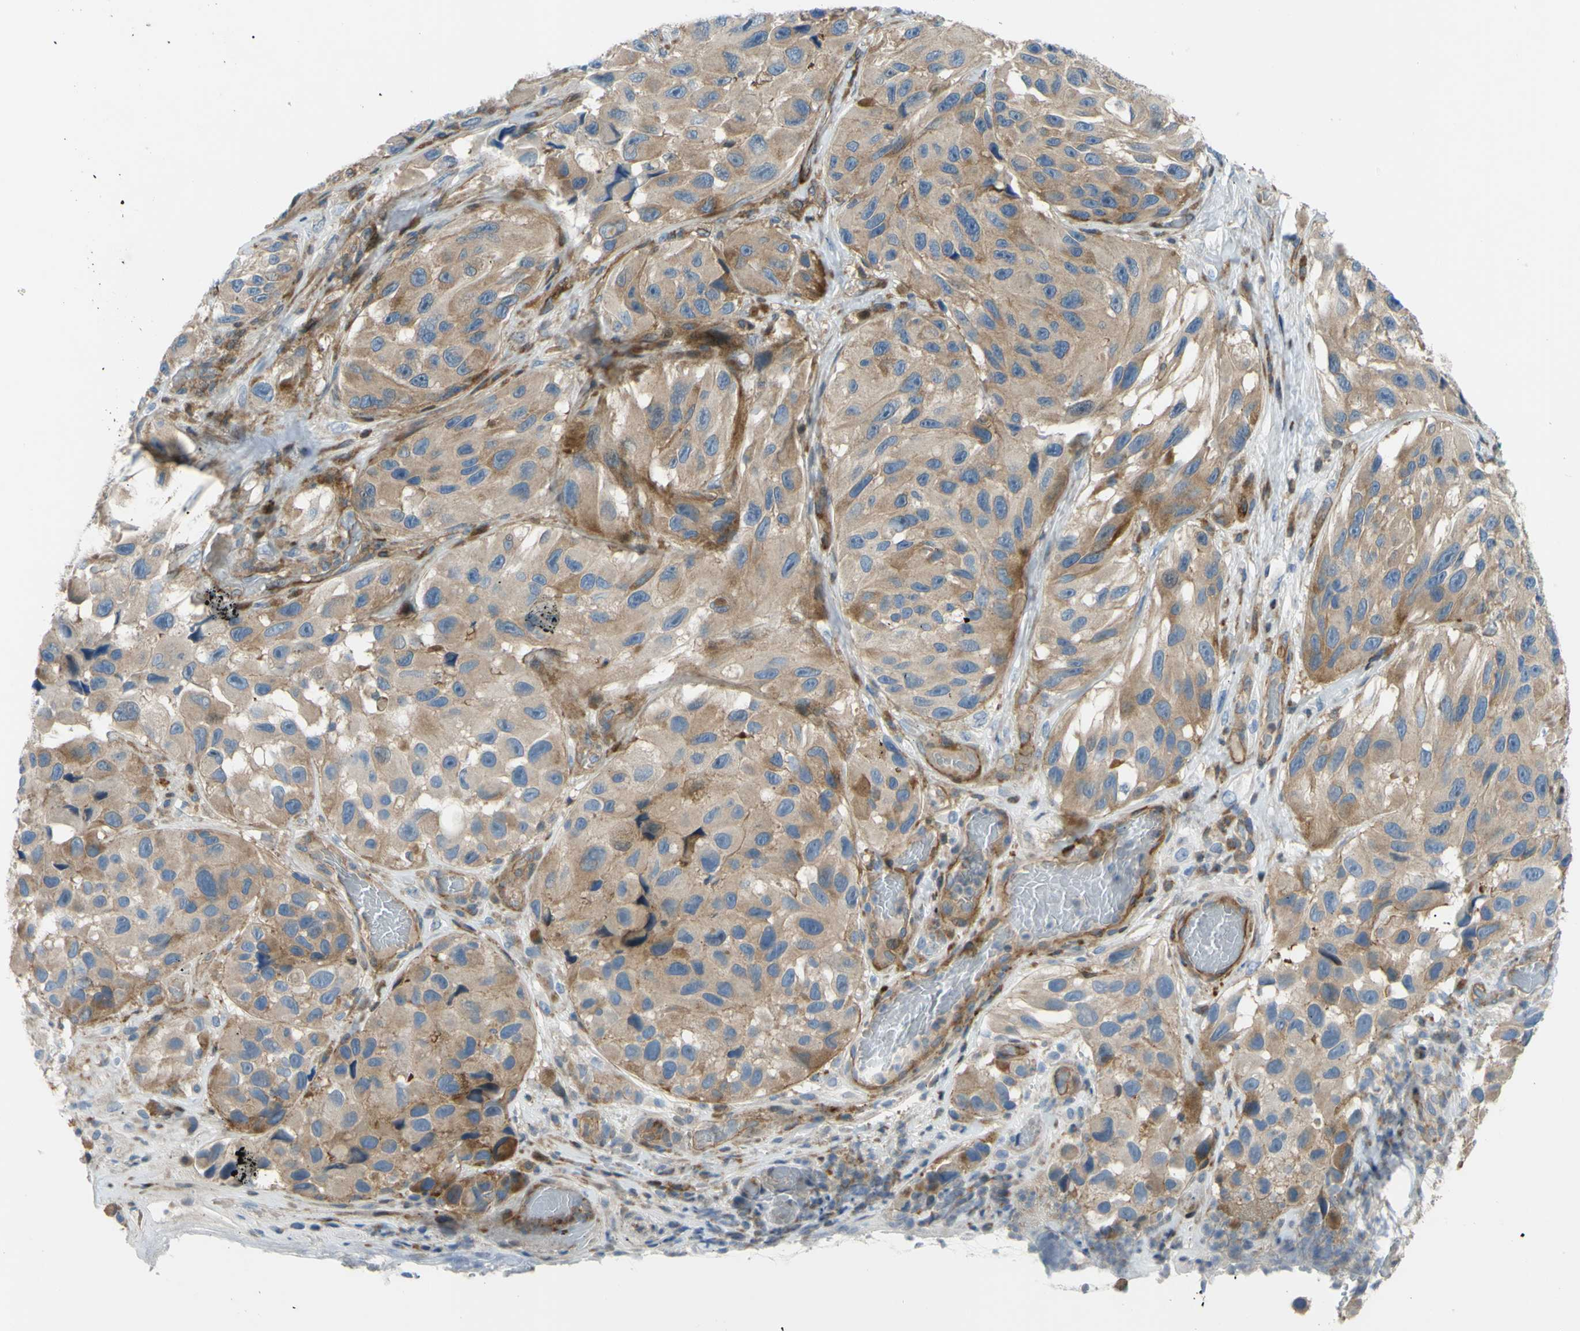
{"staining": {"intensity": "moderate", "quantity": "25%-75%", "location": "cytoplasmic/membranous"}, "tissue": "melanoma", "cell_type": "Tumor cells", "image_type": "cancer", "snomed": [{"axis": "morphology", "description": "Malignant melanoma, NOS"}, {"axis": "topography", "description": "Skin"}], "caption": "Human malignant melanoma stained for a protein (brown) exhibits moderate cytoplasmic/membranous positive staining in about 25%-75% of tumor cells.", "gene": "PAK2", "patient": {"sex": "female", "age": 73}}